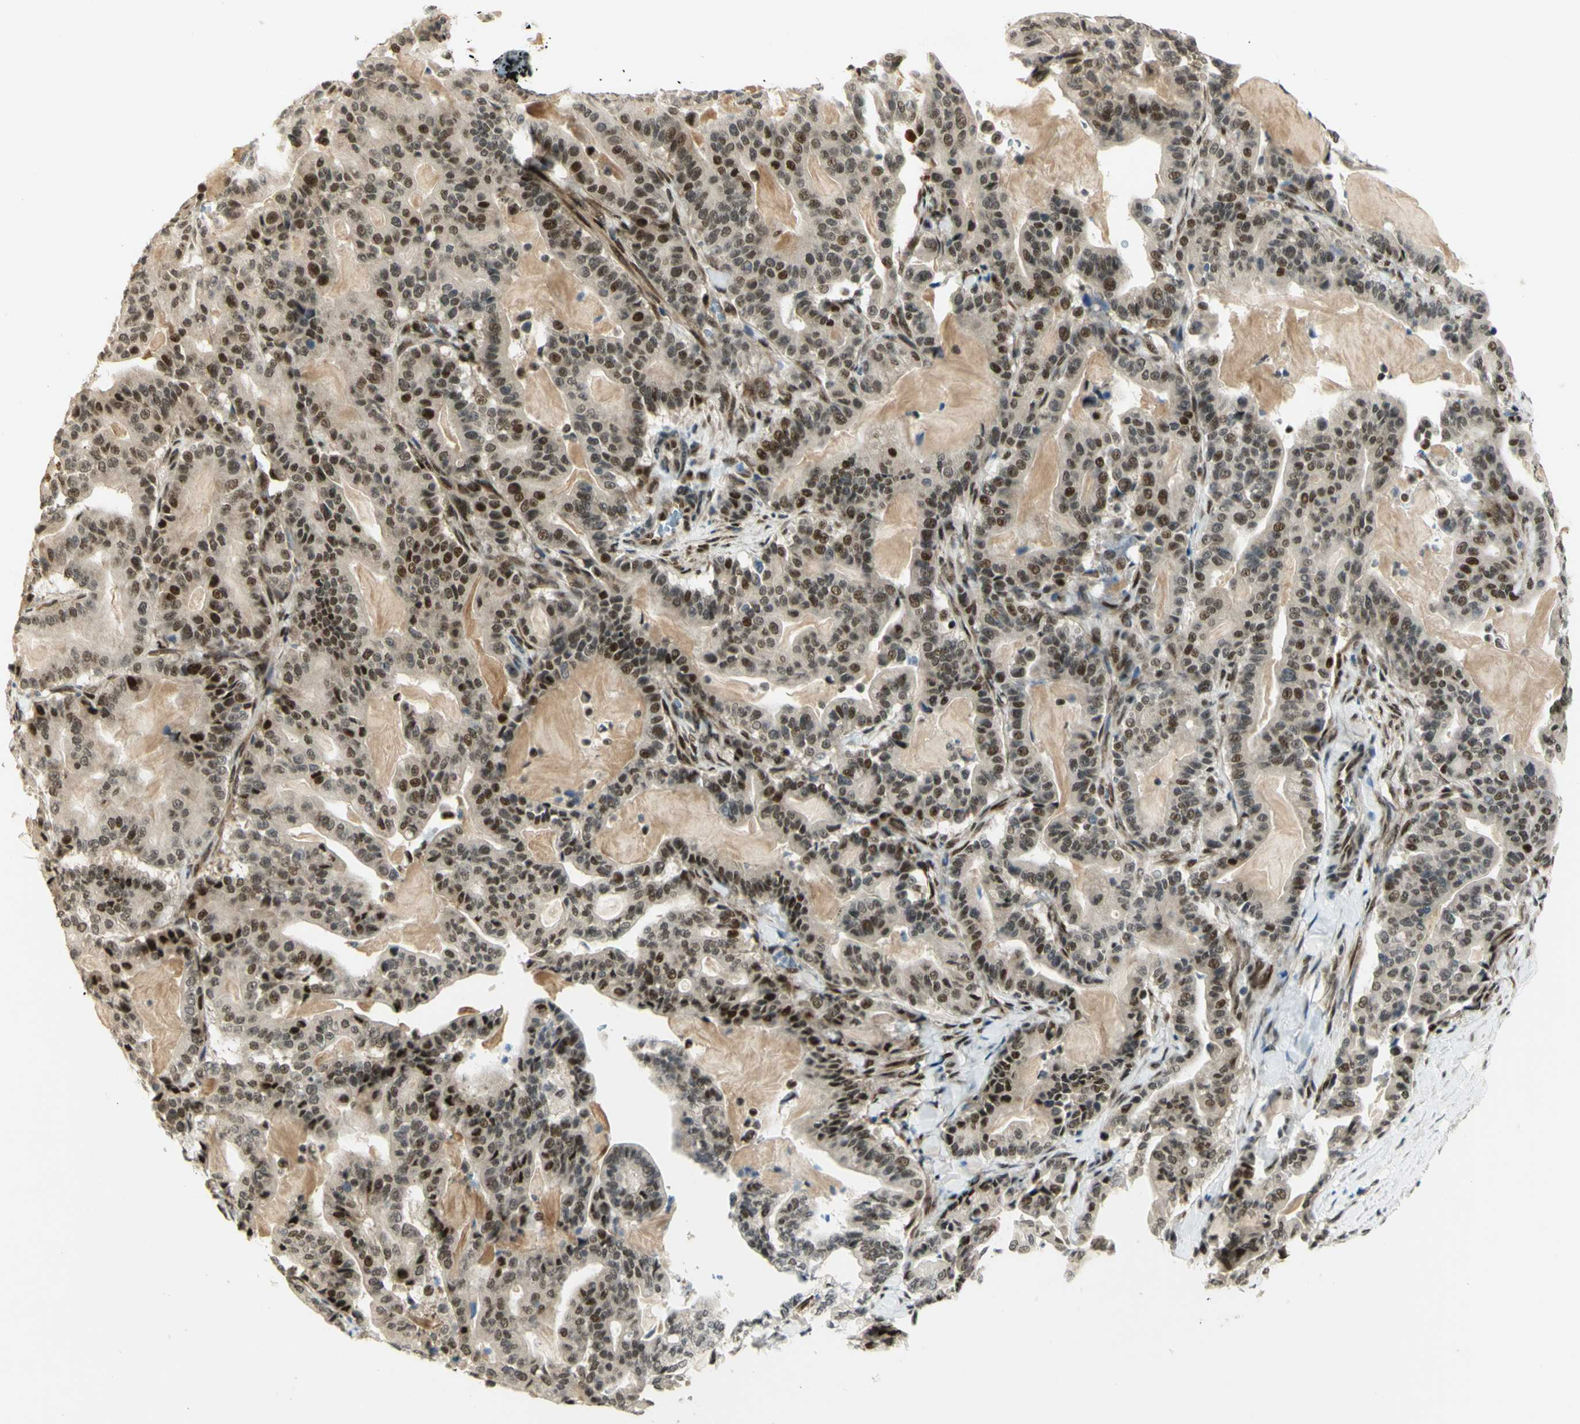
{"staining": {"intensity": "moderate", "quantity": ">75%", "location": "cytoplasmic/membranous,nuclear"}, "tissue": "pancreatic cancer", "cell_type": "Tumor cells", "image_type": "cancer", "snomed": [{"axis": "morphology", "description": "Adenocarcinoma, NOS"}, {"axis": "topography", "description": "Pancreas"}], "caption": "A high-resolution micrograph shows IHC staining of pancreatic cancer, which exhibits moderate cytoplasmic/membranous and nuclear expression in approximately >75% of tumor cells.", "gene": "DDX1", "patient": {"sex": "male", "age": 63}}